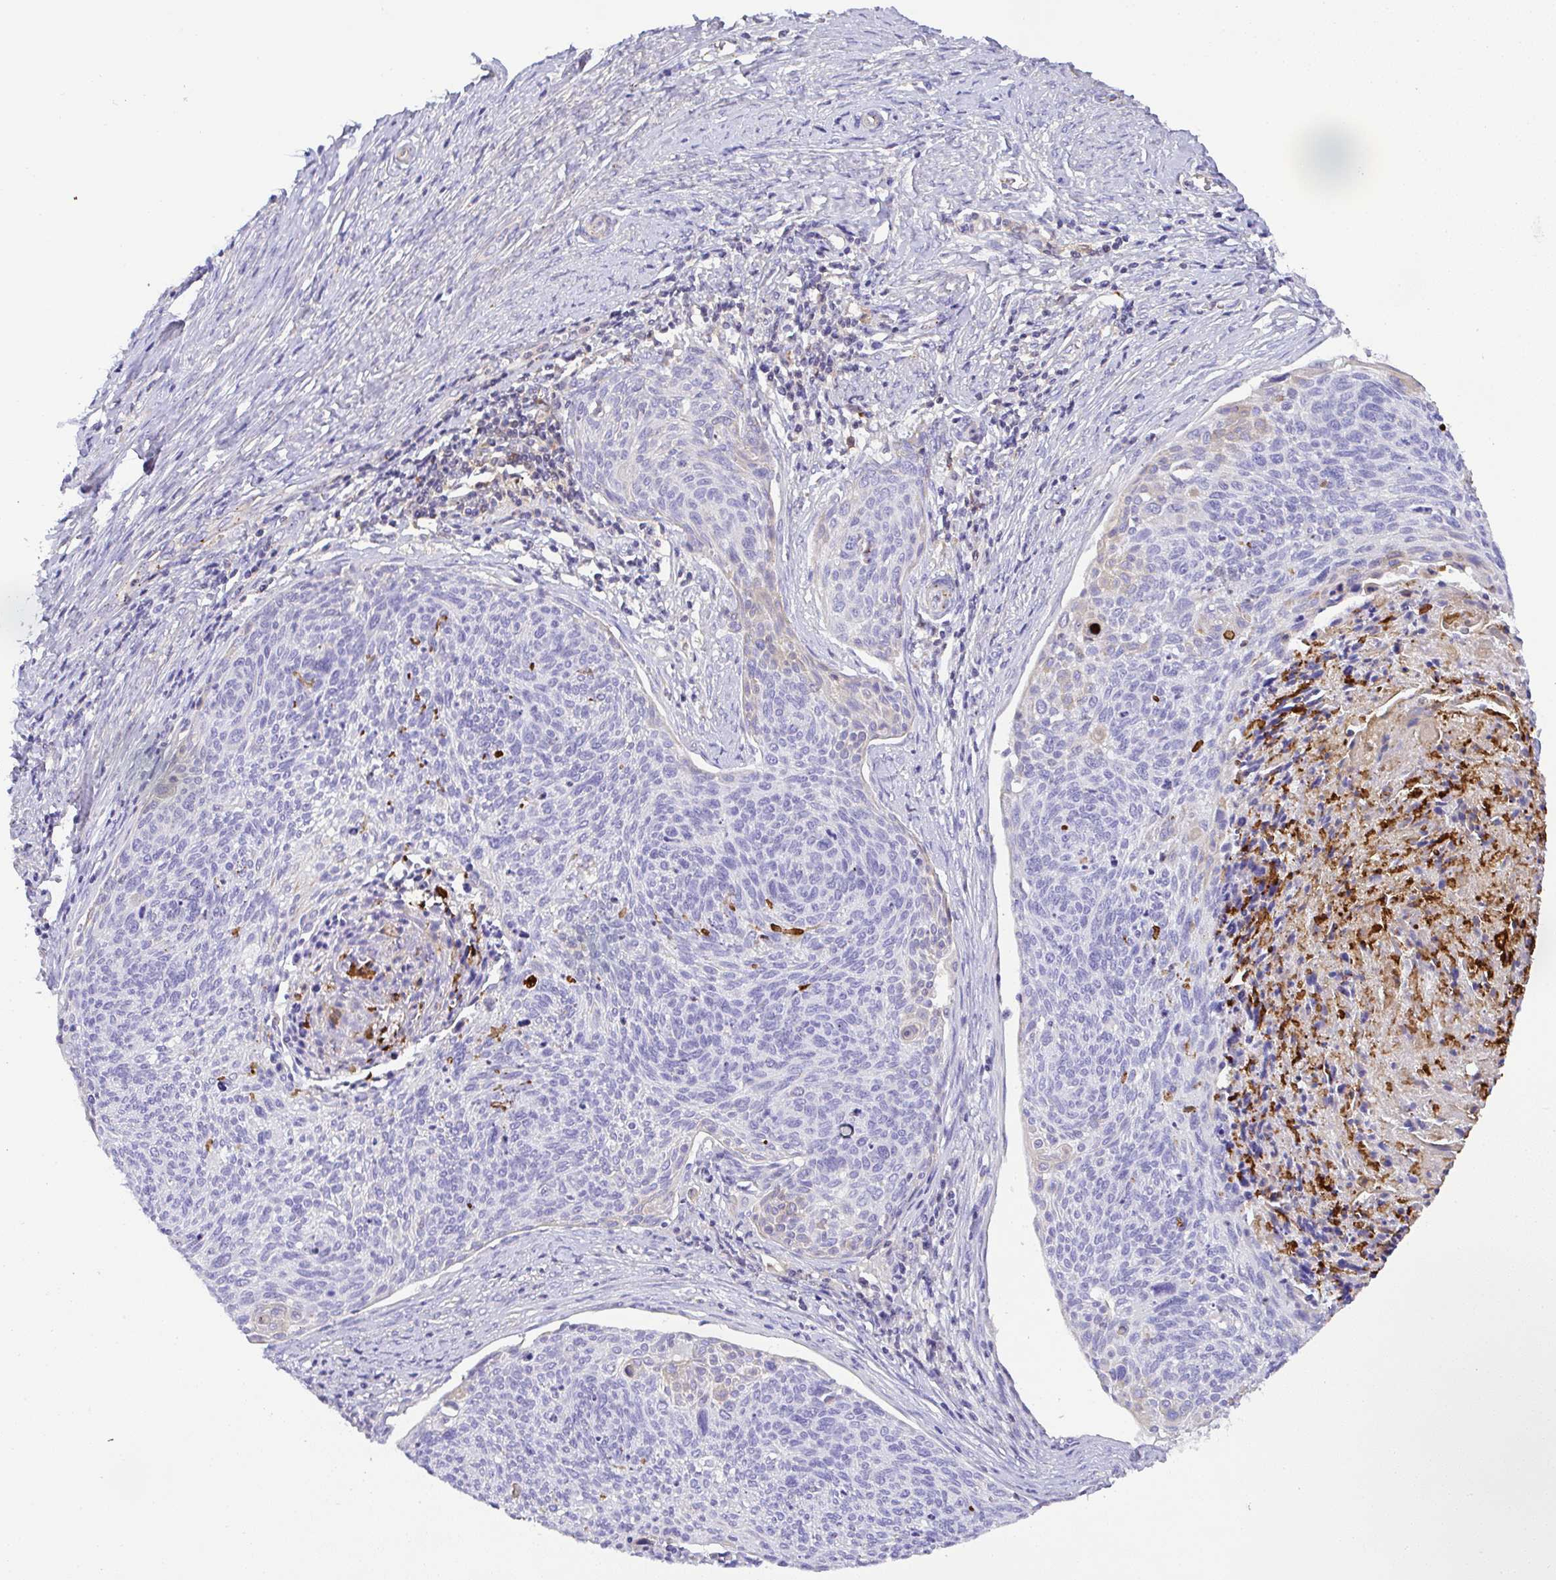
{"staining": {"intensity": "negative", "quantity": "none", "location": "none"}, "tissue": "cervical cancer", "cell_type": "Tumor cells", "image_type": "cancer", "snomed": [{"axis": "morphology", "description": "Squamous cell carcinoma, NOS"}, {"axis": "topography", "description": "Cervix"}], "caption": "Immunohistochemistry (IHC) histopathology image of neoplastic tissue: human cervical squamous cell carcinoma stained with DAB (3,3'-diaminobenzidine) reveals no significant protein positivity in tumor cells.", "gene": "TNFAIP8", "patient": {"sex": "female", "age": 49}}